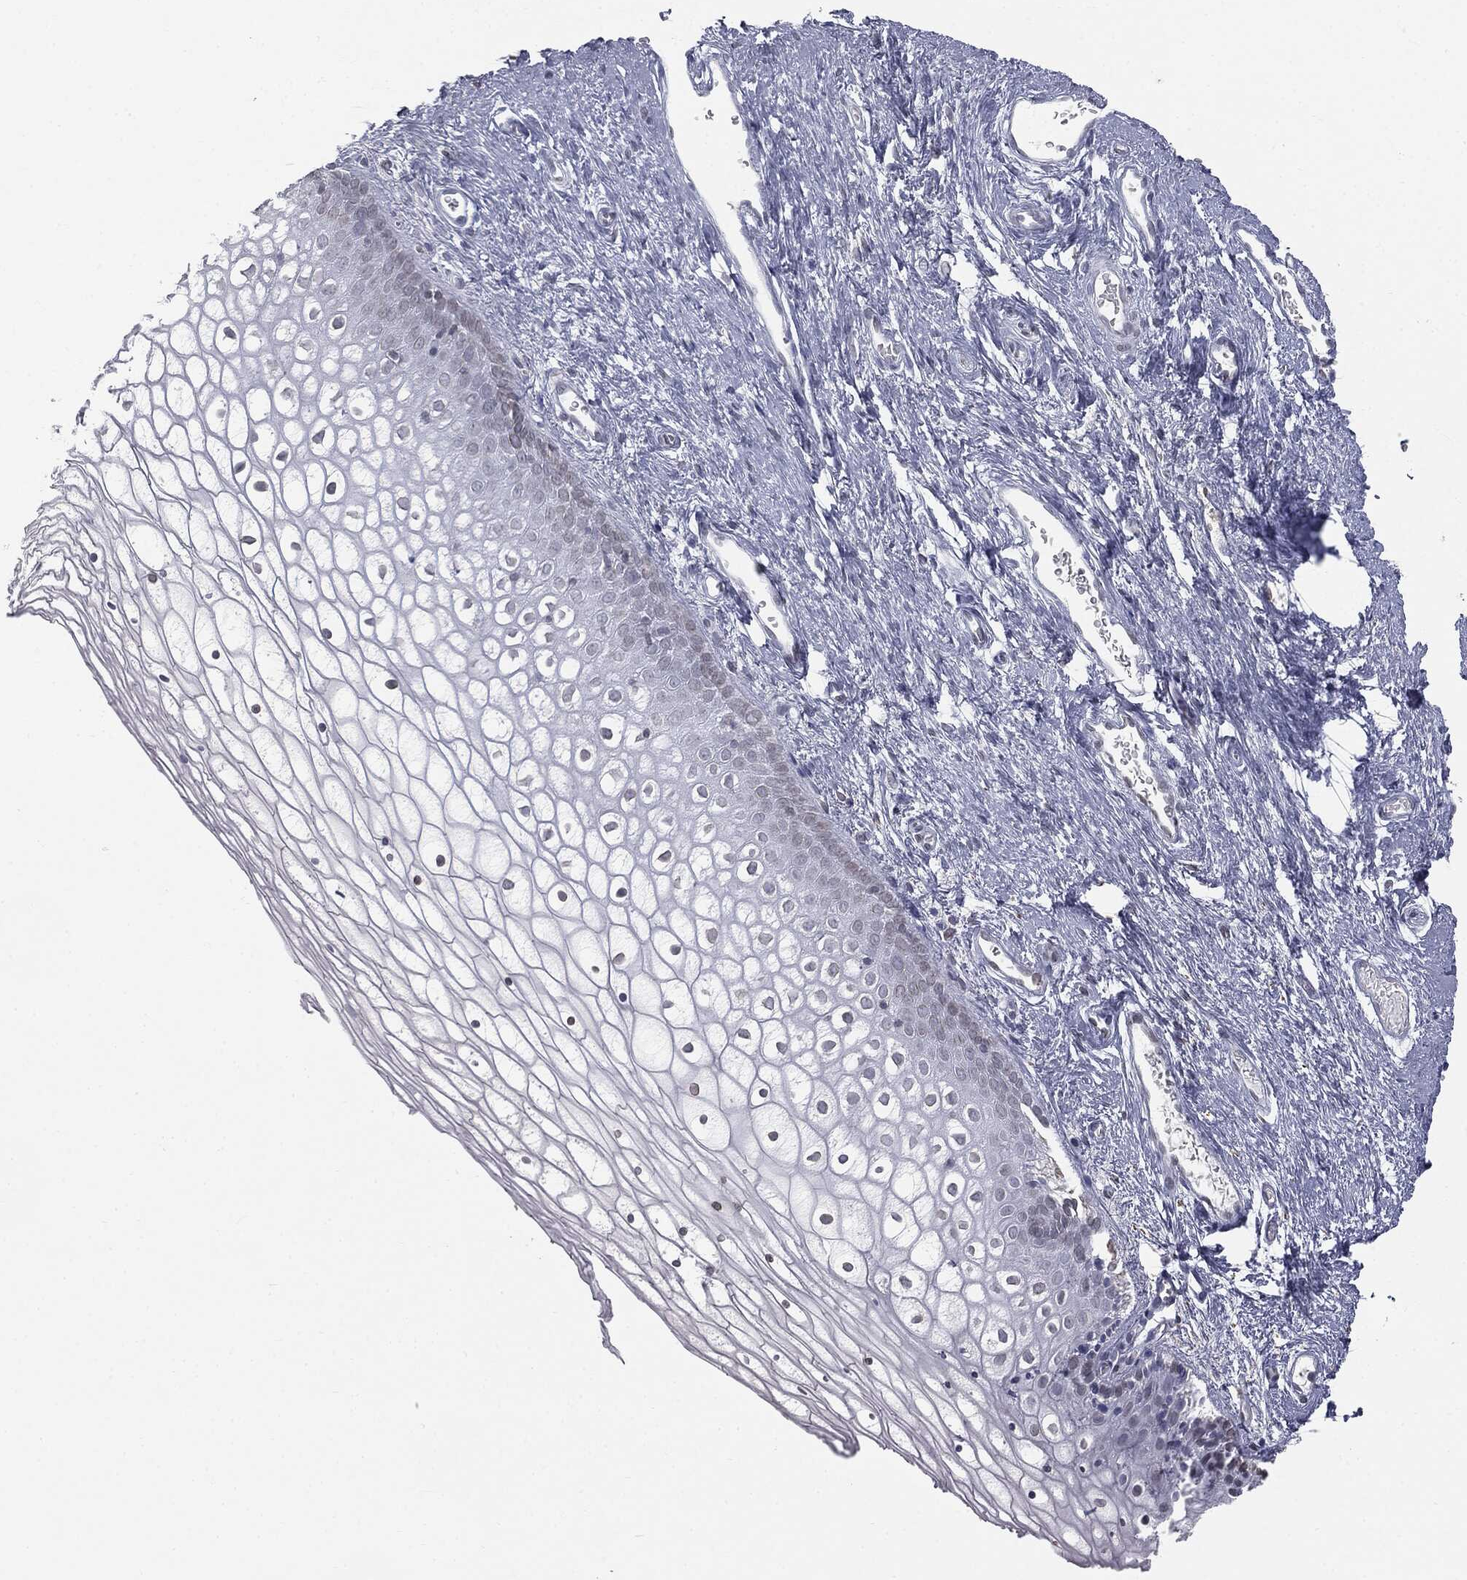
{"staining": {"intensity": "negative", "quantity": "none", "location": "none"}, "tissue": "vagina", "cell_type": "Squamous epithelial cells", "image_type": "normal", "snomed": [{"axis": "morphology", "description": "Normal tissue, NOS"}, {"axis": "topography", "description": "Vagina"}], "caption": "Immunohistochemical staining of unremarkable human vagina exhibits no significant expression in squamous epithelial cells. (DAB immunohistochemistry, high magnification).", "gene": "ALDOB", "patient": {"sex": "female", "age": 32}}